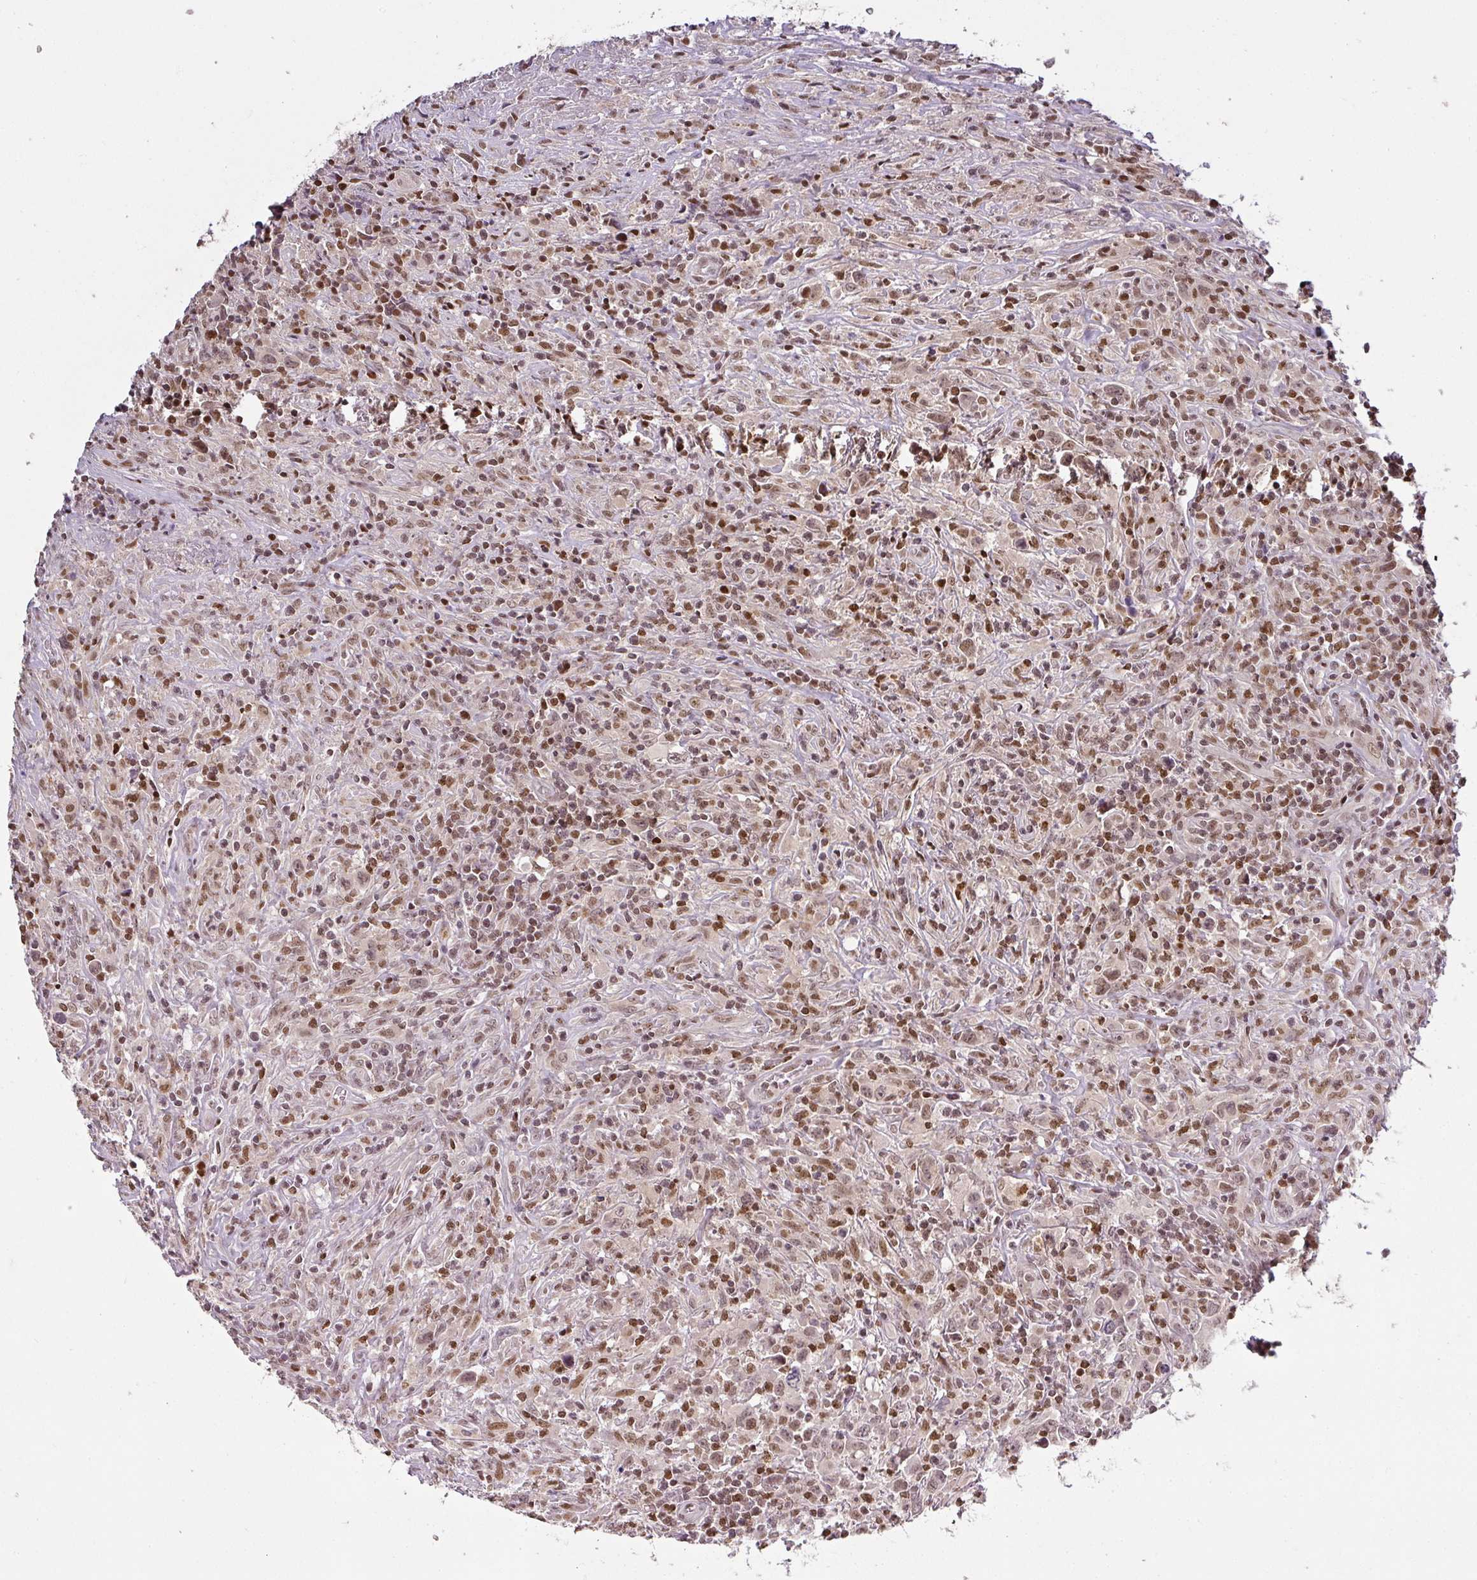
{"staining": {"intensity": "weak", "quantity": "25%-75%", "location": "nuclear"}, "tissue": "lymphoma", "cell_type": "Tumor cells", "image_type": "cancer", "snomed": [{"axis": "morphology", "description": "Hodgkin's disease, NOS"}, {"axis": "topography", "description": "Lymph node"}], "caption": "Human Hodgkin's disease stained with a brown dye displays weak nuclear positive staining in about 25%-75% of tumor cells.", "gene": "GPRIN2", "patient": {"sex": "female", "age": 18}}